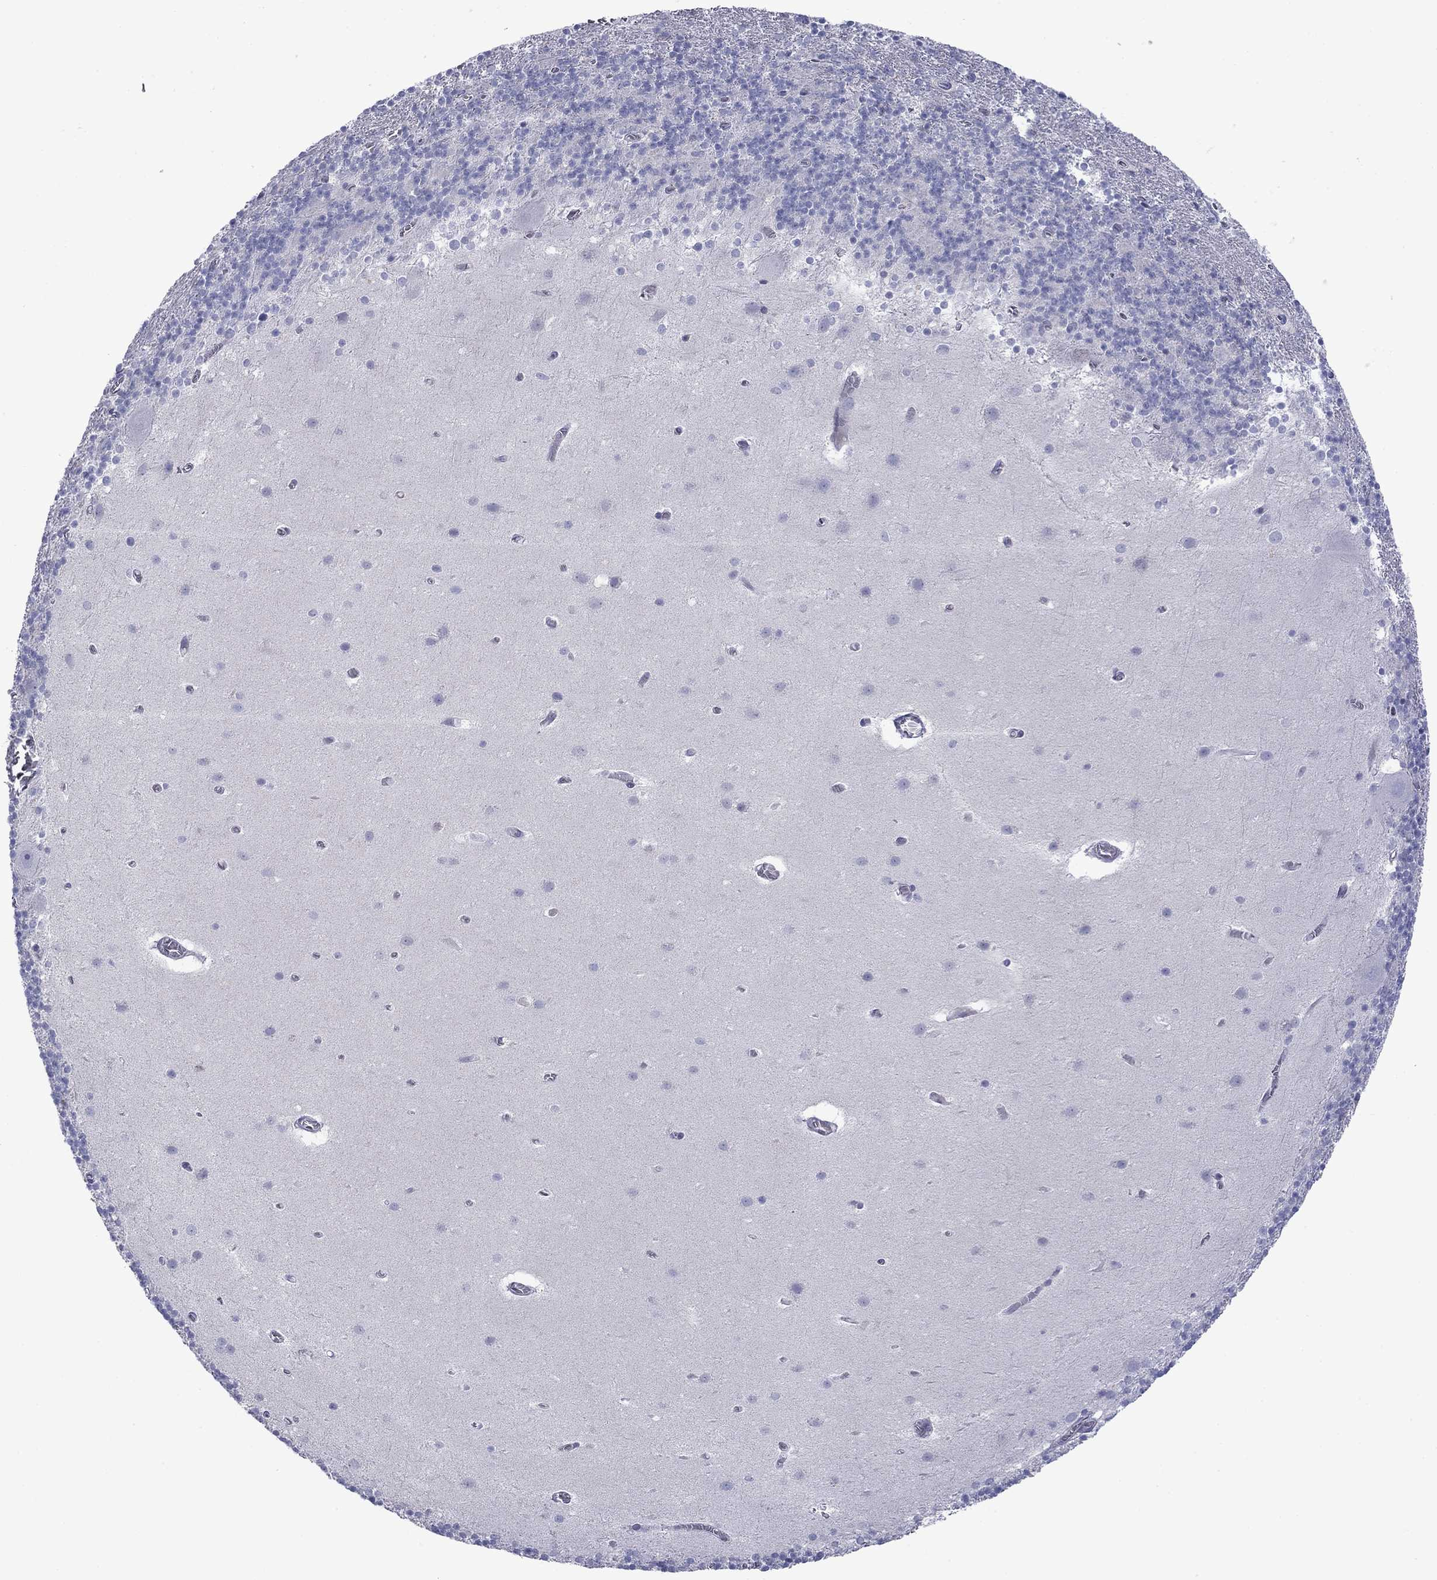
{"staining": {"intensity": "negative", "quantity": "none", "location": "none"}, "tissue": "cerebellum", "cell_type": "Cells in granular layer", "image_type": "normal", "snomed": [{"axis": "morphology", "description": "Normal tissue, NOS"}, {"axis": "topography", "description": "Cerebellum"}], "caption": "Immunohistochemistry image of benign cerebellum stained for a protein (brown), which demonstrates no positivity in cells in granular layer.", "gene": "TMPRSS11A", "patient": {"sex": "male", "age": 70}}